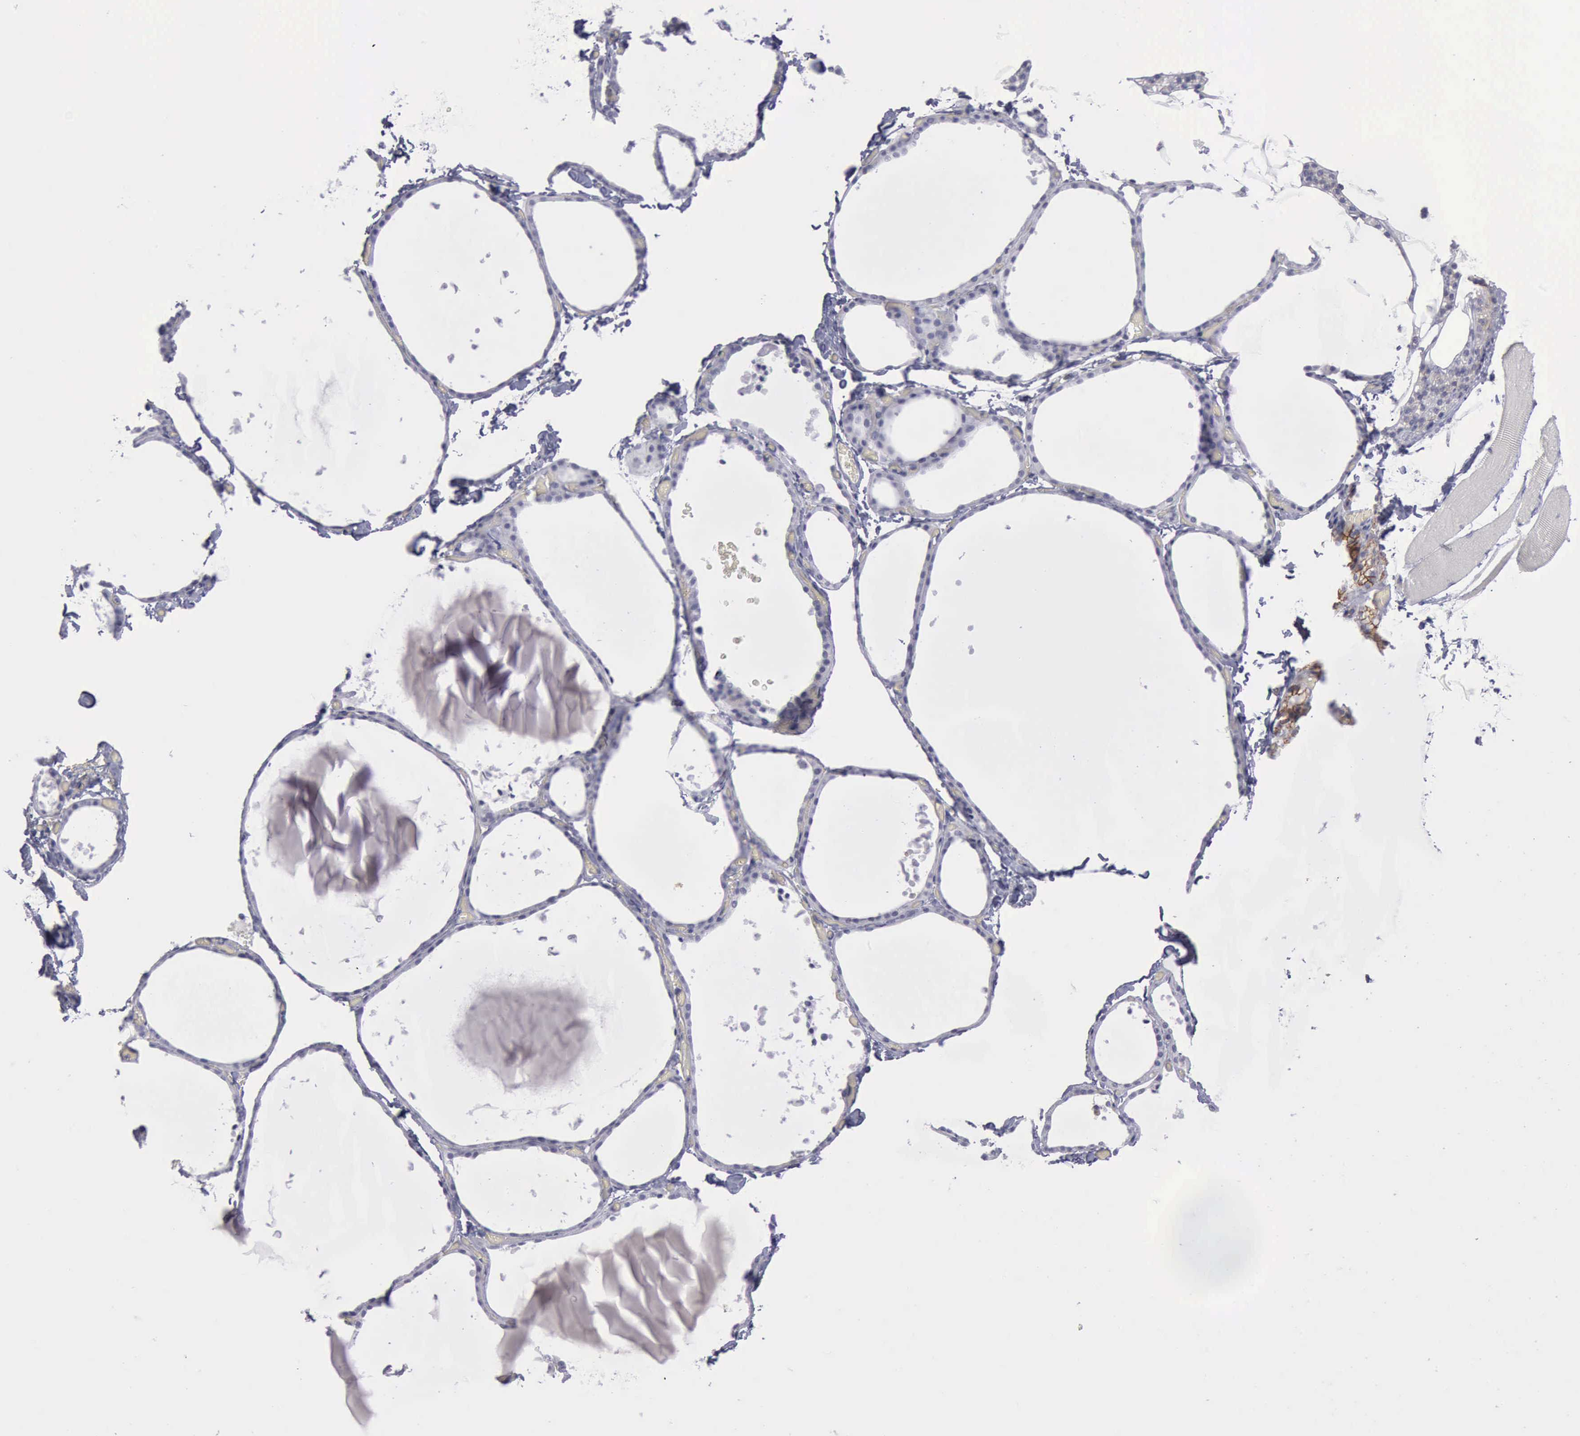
{"staining": {"intensity": "moderate", "quantity": "25%-75%", "location": "cytoplasmic/membranous"}, "tissue": "thyroid gland", "cell_type": "Glandular cells", "image_type": "normal", "snomed": [{"axis": "morphology", "description": "Normal tissue, NOS"}, {"axis": "topography", "description": "Thyroid gland"}], "caption": "Immunohistochemistry (IHC) of normal human thyroid gland shows medium levels of moderate cytoplasmic/membranous staining in about 25%-75% of glandular cells.", "gene": "CDH2", "patient": {"sex": "female", "age": 22}}